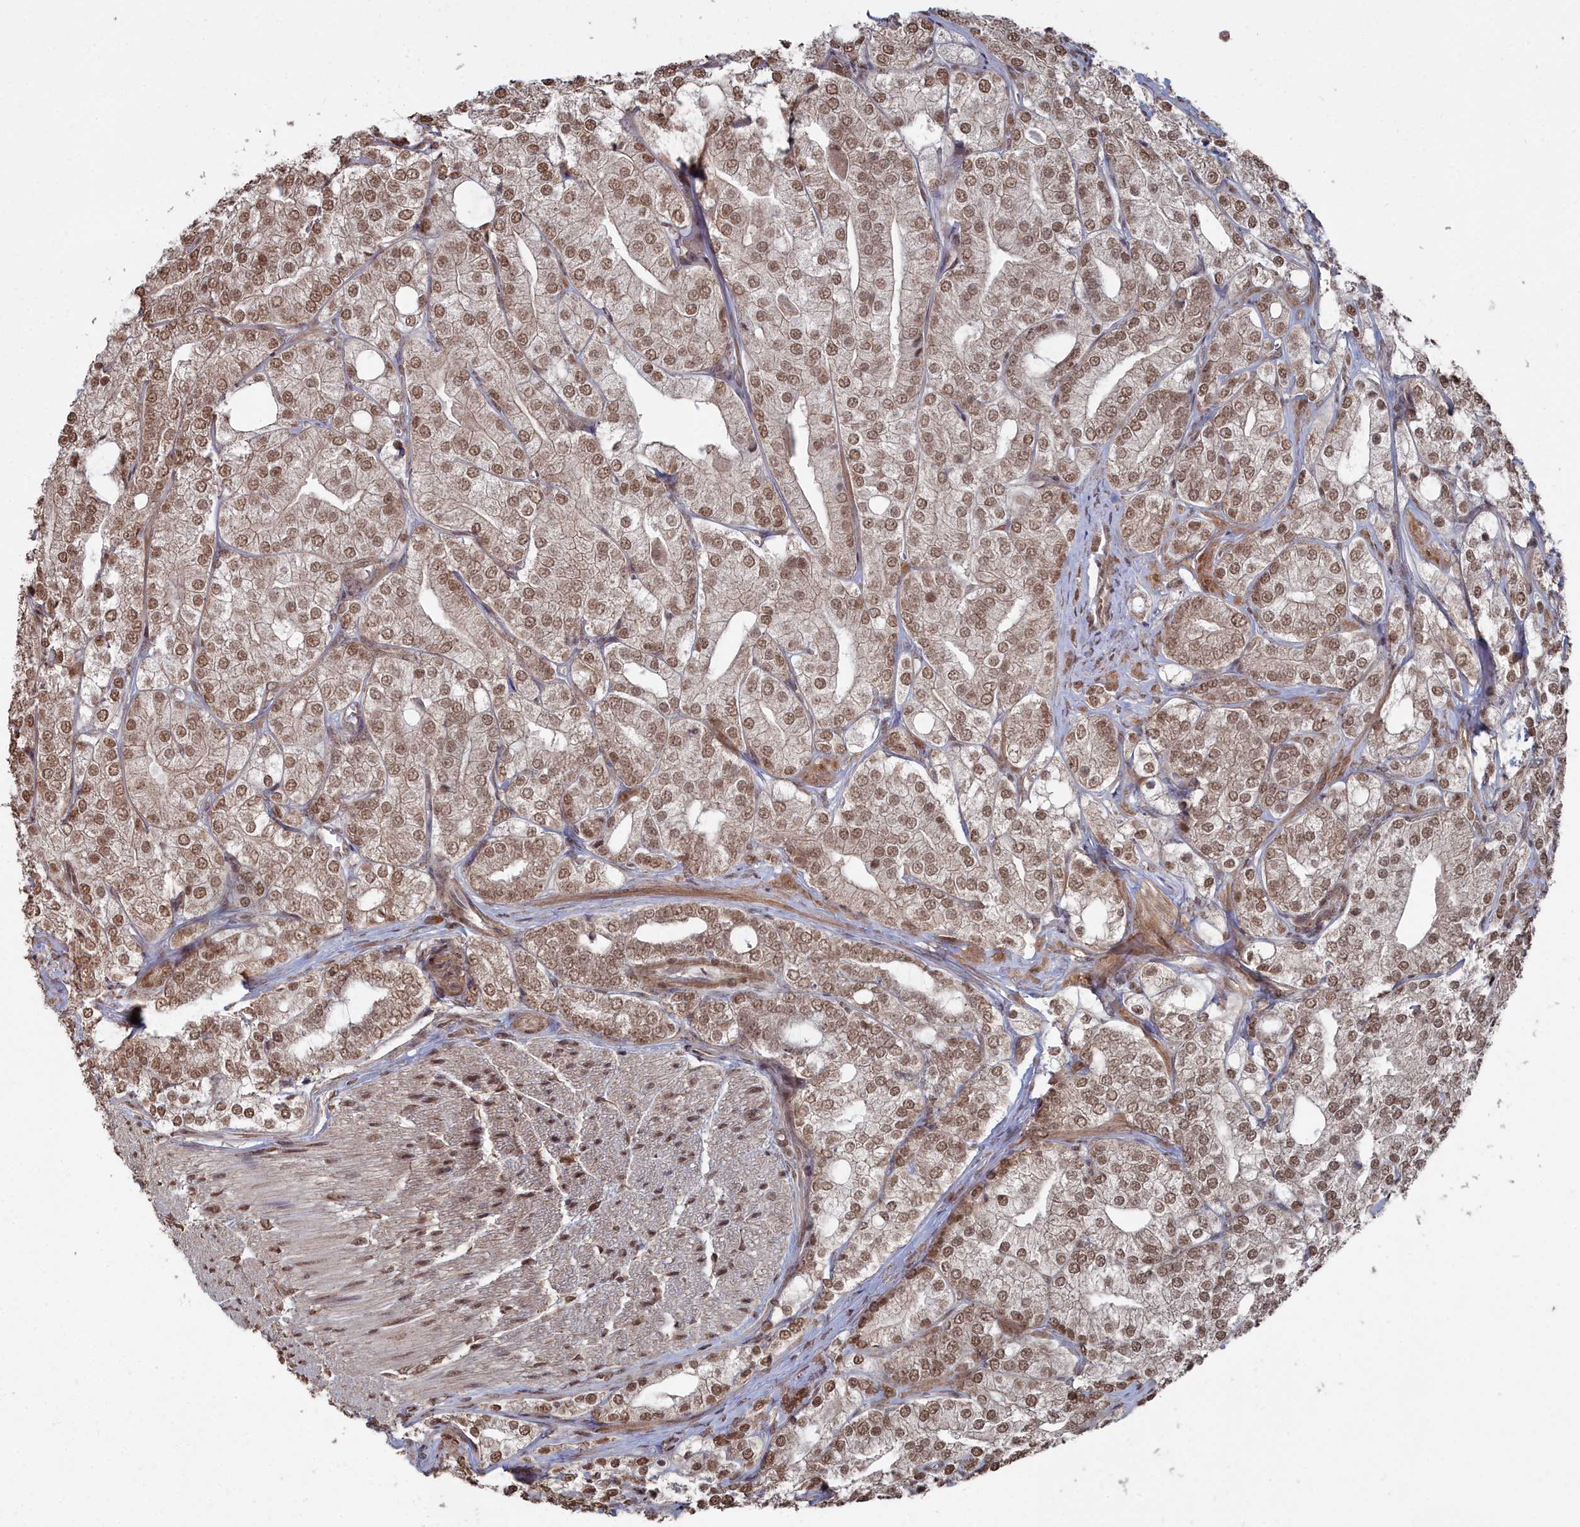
{"staining": {"intensity": "moderate", "quantity": ">75%", "location": "nuclear"}, "tissue": "prostate cancer", "cell_type": "Tumor cells", "image_type": "cancer", "snomed": [{"axis": "morphology", "description": "Adenocarcinoma, High grade"}, {"axis": "topography", "description": "Prostate"}], "caption": "This histopathology image demonstrates prostate cancer stained with immunohistochemistry (IHC) to label a protein in brown. The nuclear of tumor cells show moderate positivity for the protein. Nuclei are counter-stained blue.", "gene": "CCNP", "patient": {"sex": "male", "age": 50}}